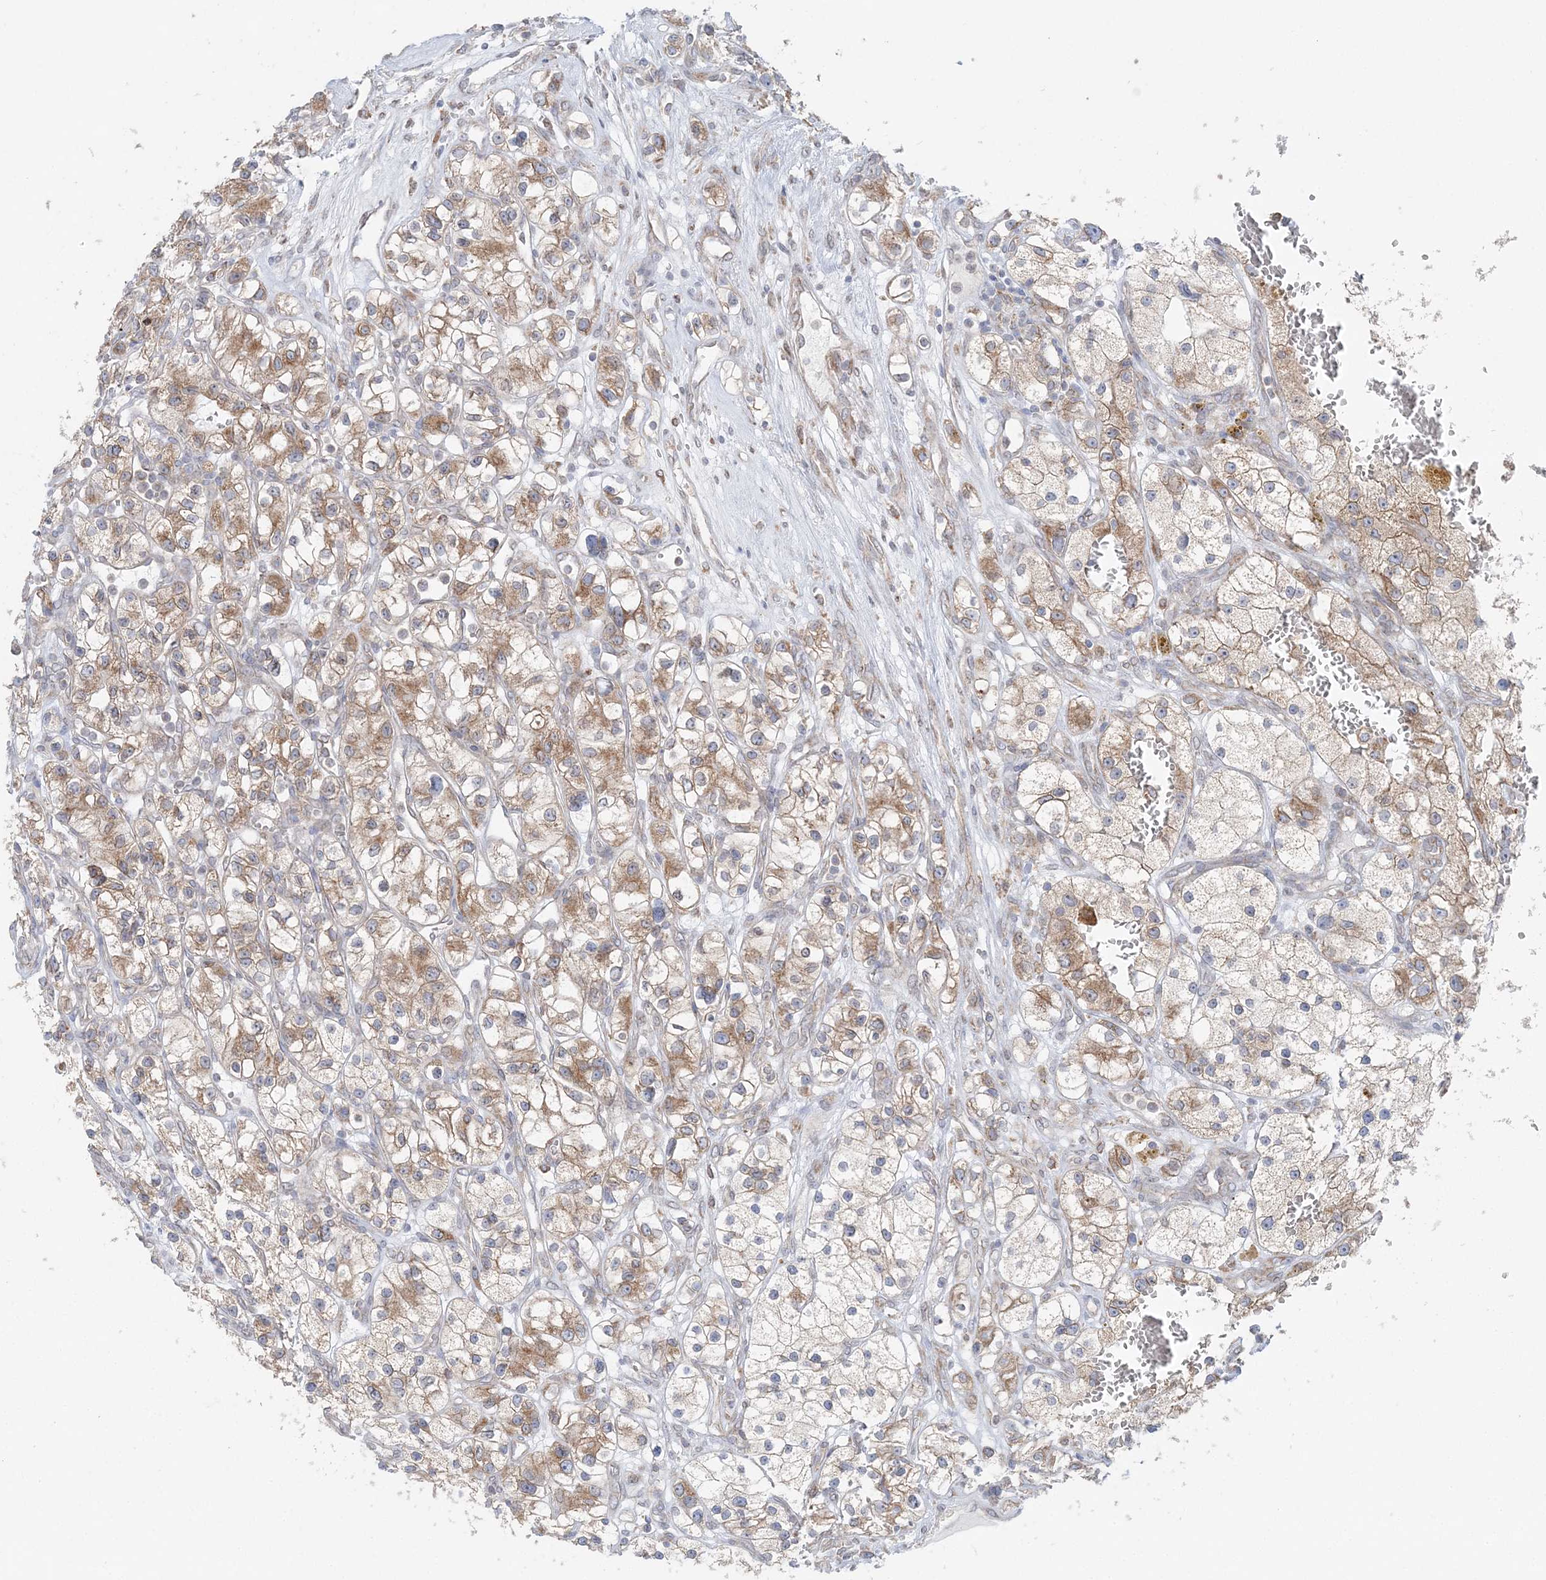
{"staining": {"intensity": "moderate", "quantity": "25%-75%", "location": "cytoplasmic/membranous"}, "tissue": "renal cancer", "cell_type": "Tumor cells", "image_type": "cancer", "snomed": [{"axis": "morphology", "description": "Adenocarcinoma, NOS"}, {"axis": "topography", "description": "Kidney"}], "caption": "The image demonstrates a brown stain indicating the presence of a protein in the cytoplasmic/membranous of tumor cells in renal cancer.", "gene": "TMED10", "patient": {"sex": "female", "age": 57}}